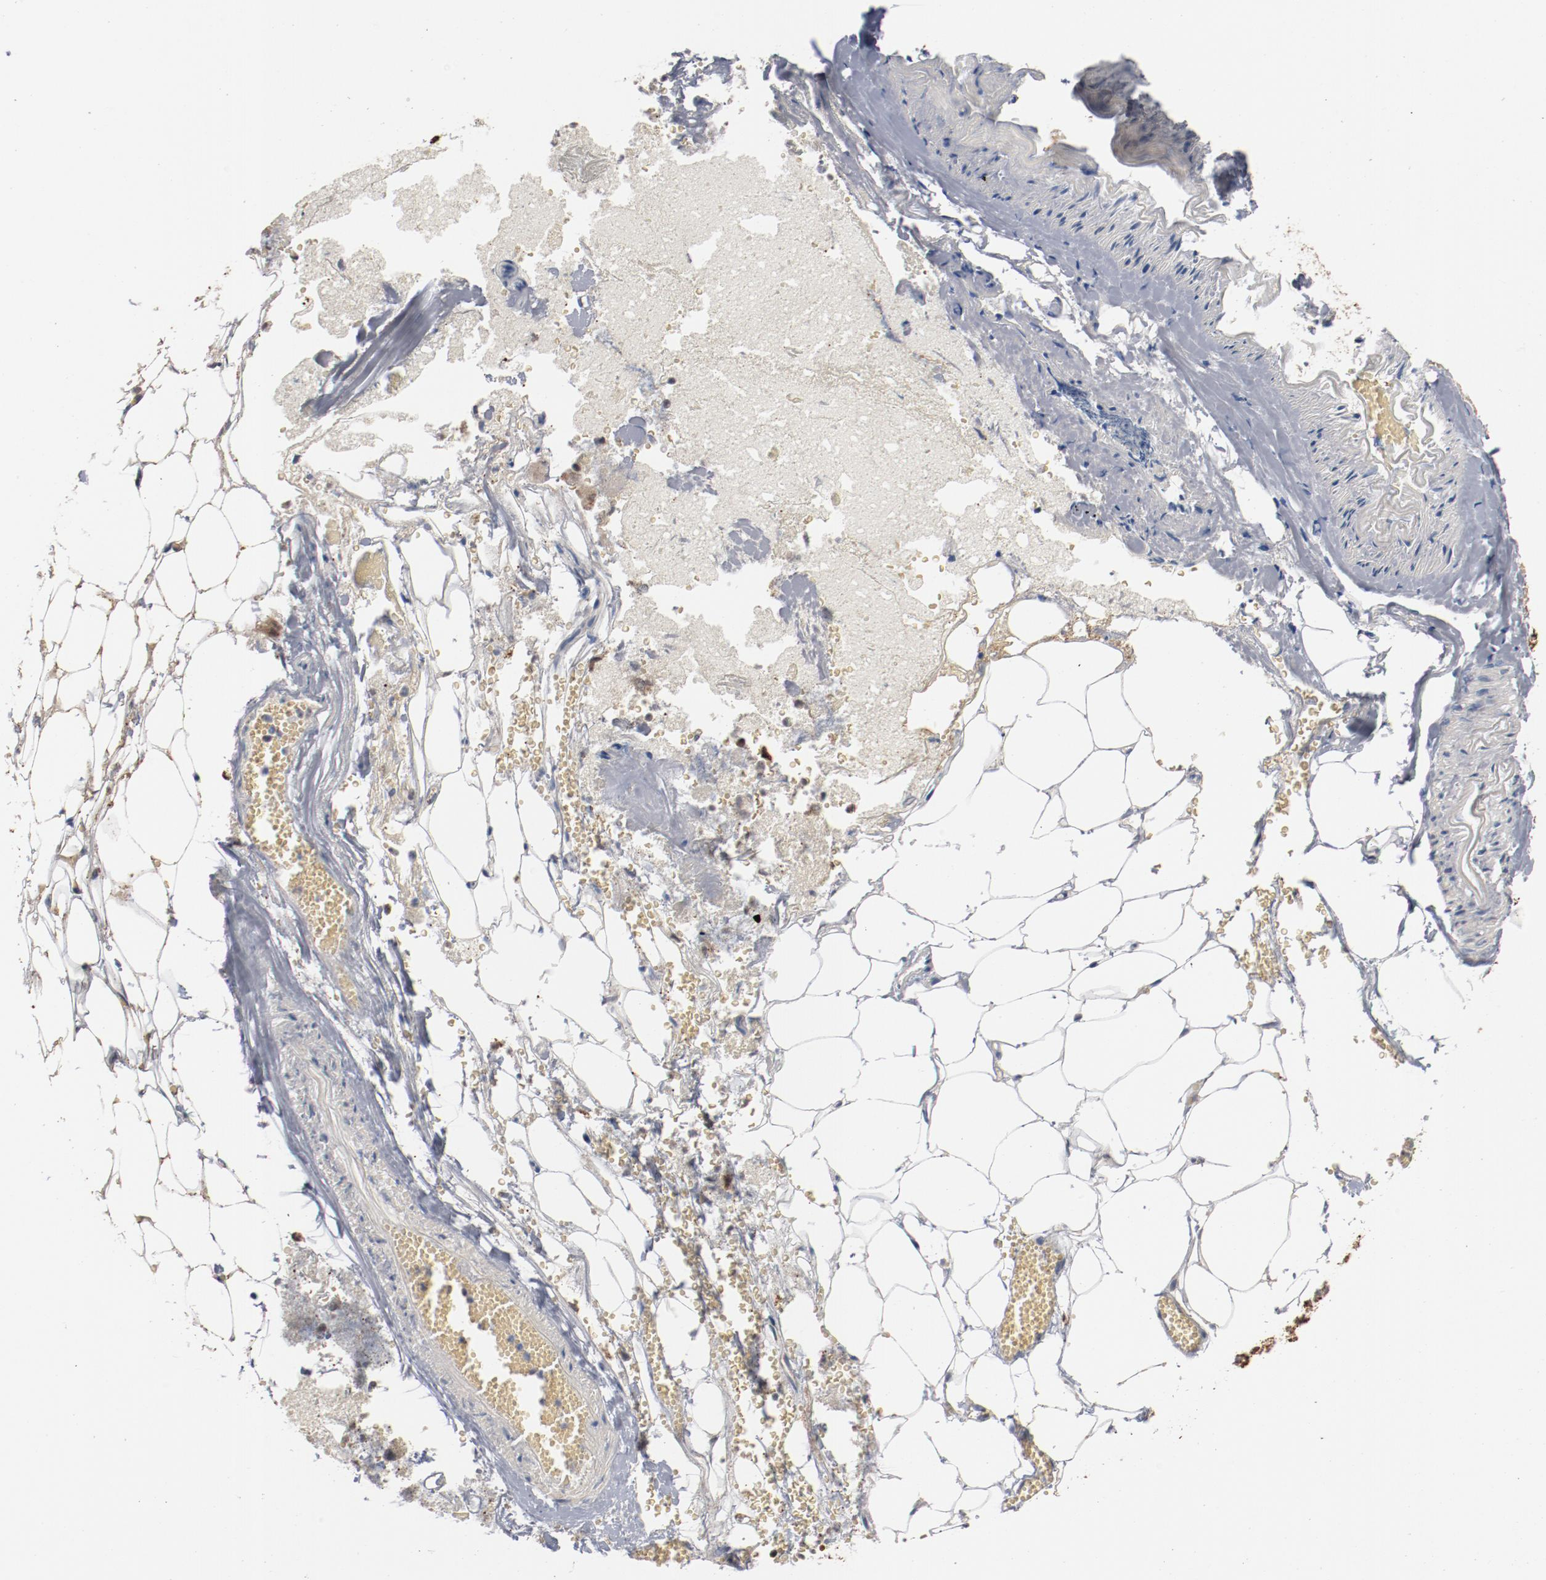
{"staining": {"intensity": "moderate", "quantity": "25%-75%", "location": "cytoplasmic/membranous"}, "tissue": "adrenal gland", "cell_type": "Glandular cells", "image_type": "normal", "snomed": [{"axis": "morphology", "description": "Normal tissue, NOS"}, {"axis": "topography", "description": "Adrenal gland"}], "caption": "Immunohistochemistry (IHC) of normal adrenal gland demonstrates medium levels of moderate cytoplasmic/membranous expression in about 25%-75% of glandular cells.", "gene": "ERICH1", "patient": {"sex": "female", "age": 71}}